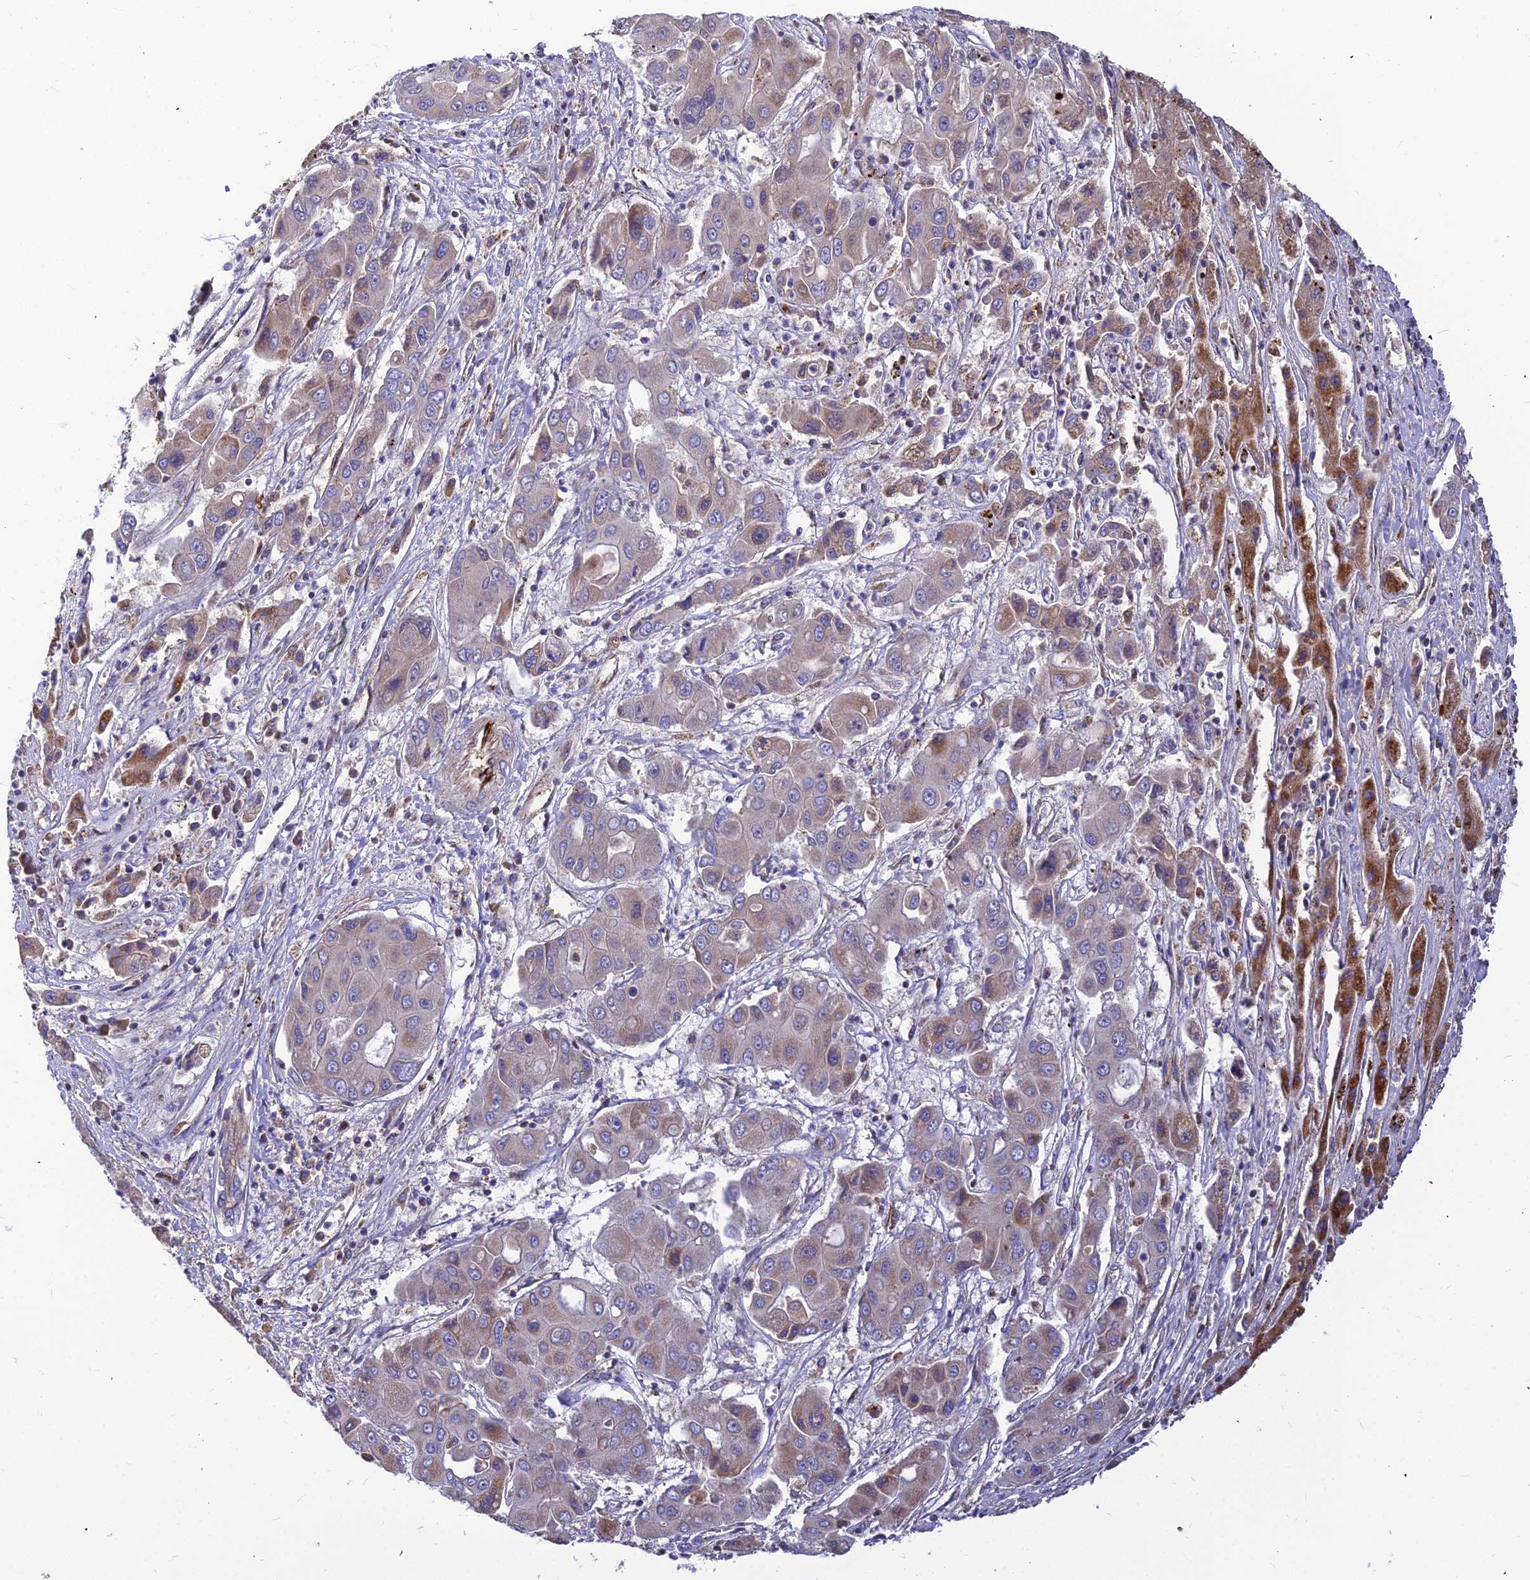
{"staining": {"intensity": "weak", "quantity": "<25%", "location": "cytoplasmic/membranous"}, "tissue": "liver cancer", "cell_type": "Tumor cells", "image_type": "cancer", "snomed": [{"axis": "morphology", "description": "Cholangiocarcinoma"}, {"axis": "topography", "description": "Liver"}], "caption": "Immunohistochemistry (IHC) image of neoplastic tissue: human liver cancer stained with DAB displays no significant protein staining in tumor cells. The staining is performed using DAB (3,3'-diaminobenzidine) brown chromogen with nuclei counter-stained in using hematoxylin.", "gene": "ASPHD1", "patient": {"sex": "male", "age": 67}}